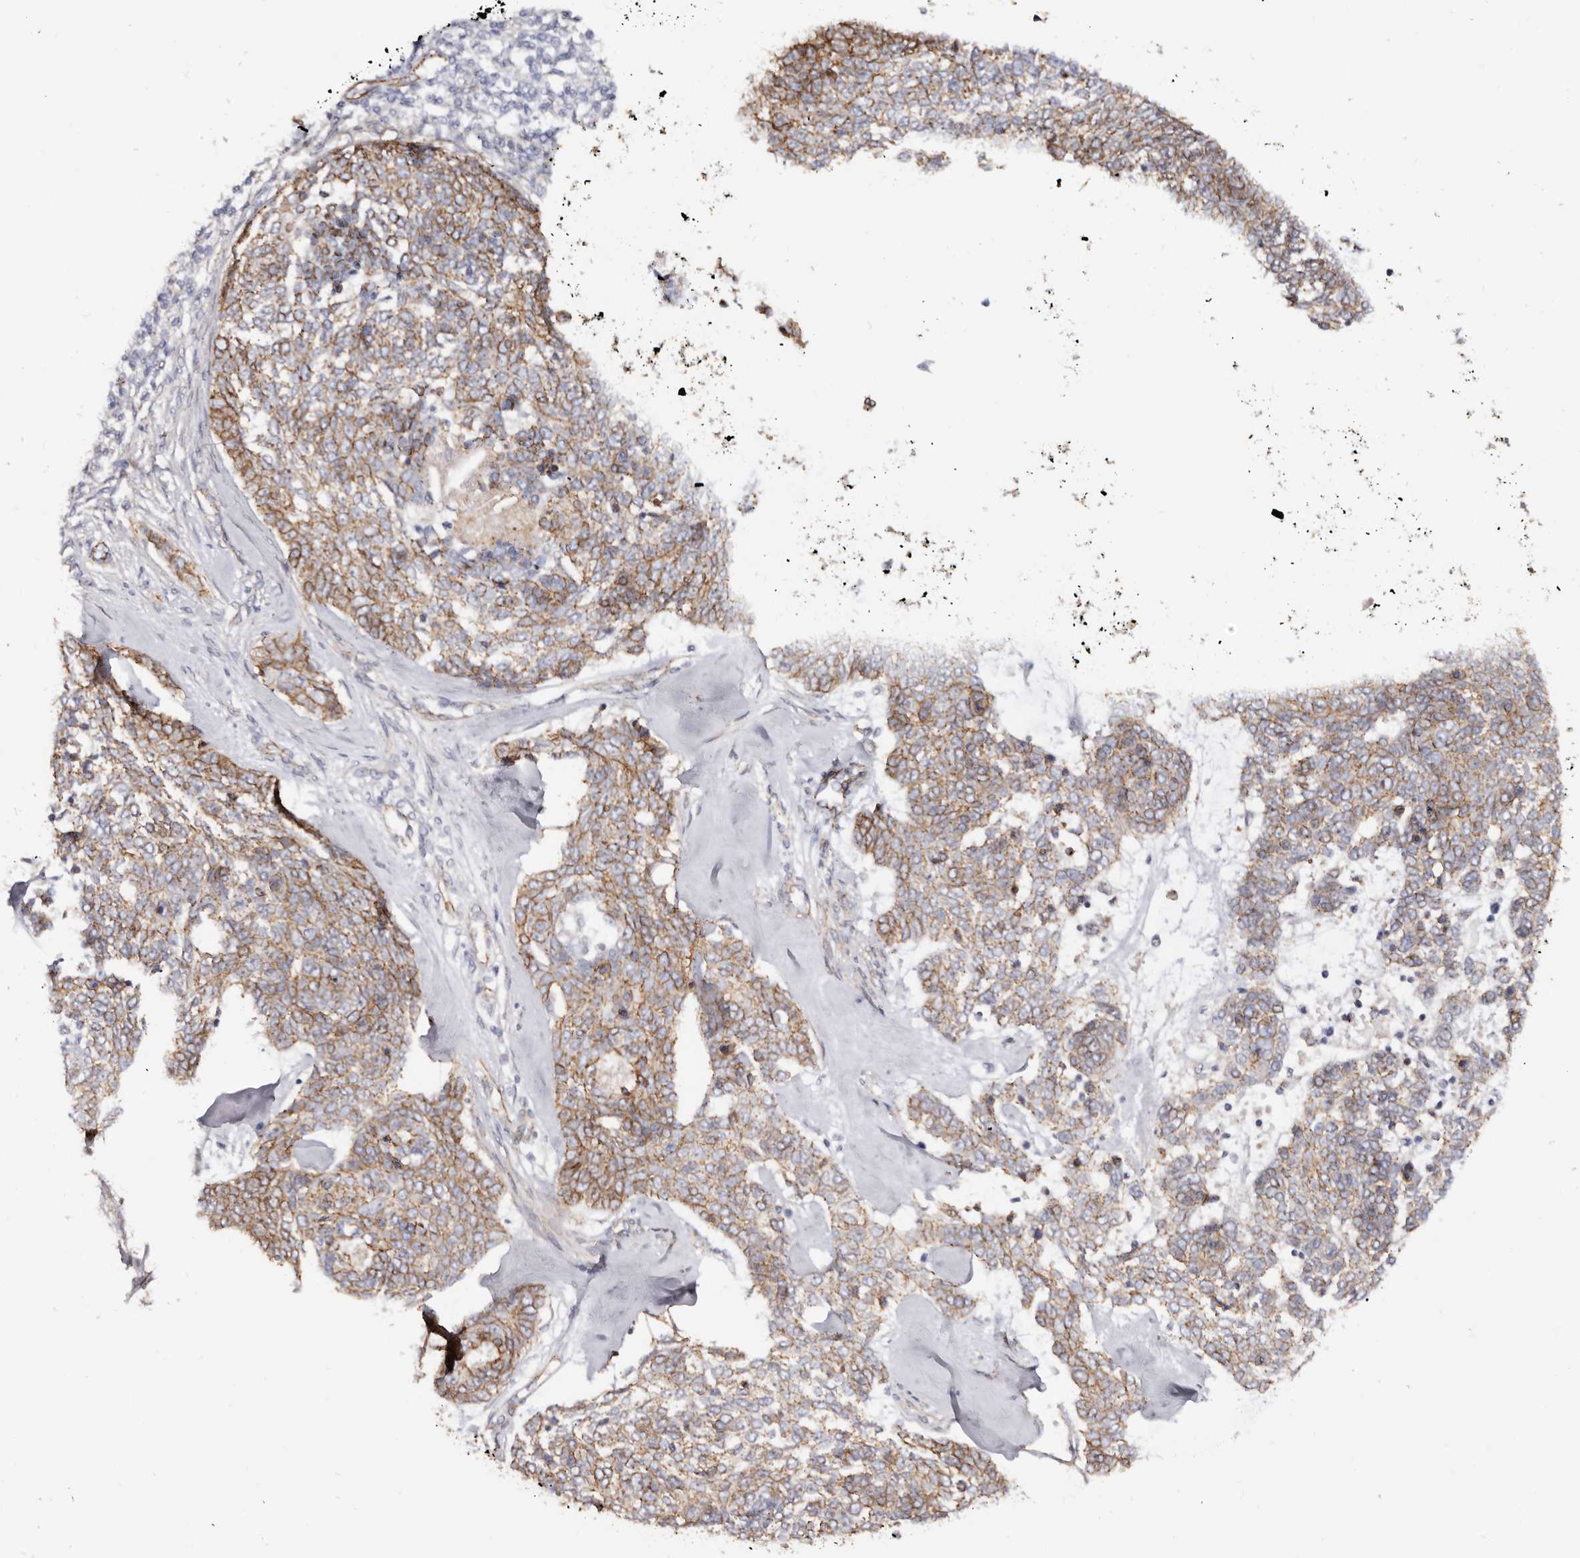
{"staining": {"intensity": "moderate", "quantity": ">75%", "location": "cytoplasmic/membranous"}, "tissue": "skin cancer", "cell_type": "Tumor cells", "image_type": "cancer", "snomed": [{"axis": "morphology", "description": "Basal cell carcinoma"}, {"axis": "topography", "description": "Skin"}], "caption": "Protein expression analysis of skin cancer demonstrates moderate cytoplasmic/membranous staining in about >75% of tumor cells.", "gene": "CTNNB1", "patient": {"sex": "female", "age": 81}}